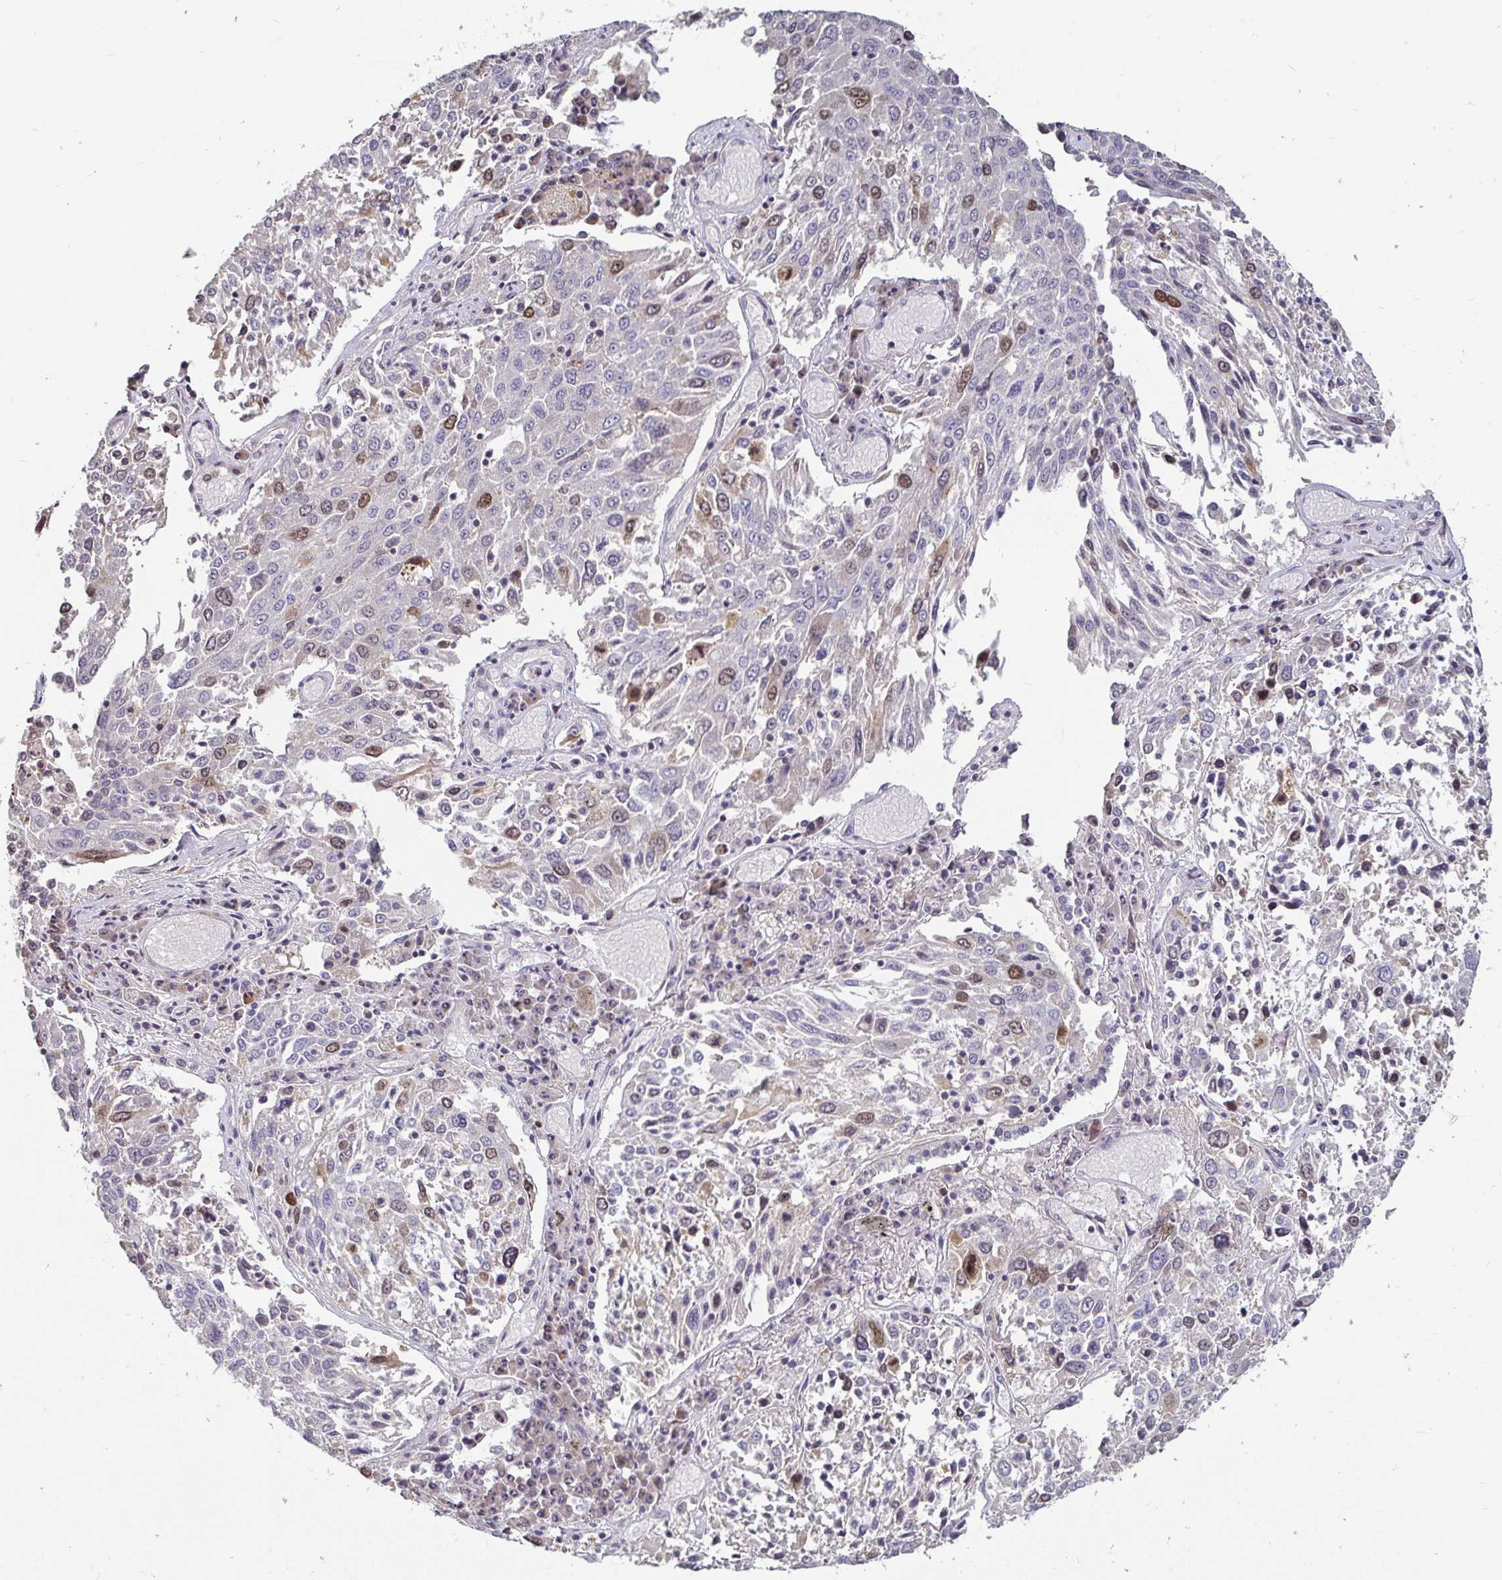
{"staining": {"intensity": "moderate", "quantity": "<25%", "location": "nuclear"}, "tissue": "lung cancer", "cell_type": "Tumor cells", "image_type": "cancer", "snomed": [{"axis": "morphology", "description": "Squamous cell carcinoma, NOS"}, {"axis": "topography", "description": "Lung"}], "caption": "Lung cancer stained with DAB (3,3'-diaminobenzidine) immunohistochemistry (IHC) shows low levels of moderate nuclear expression in about <25% of tumor cells.", "gene": "ANLN", "patient": {"sex": "male", "age": 65}}